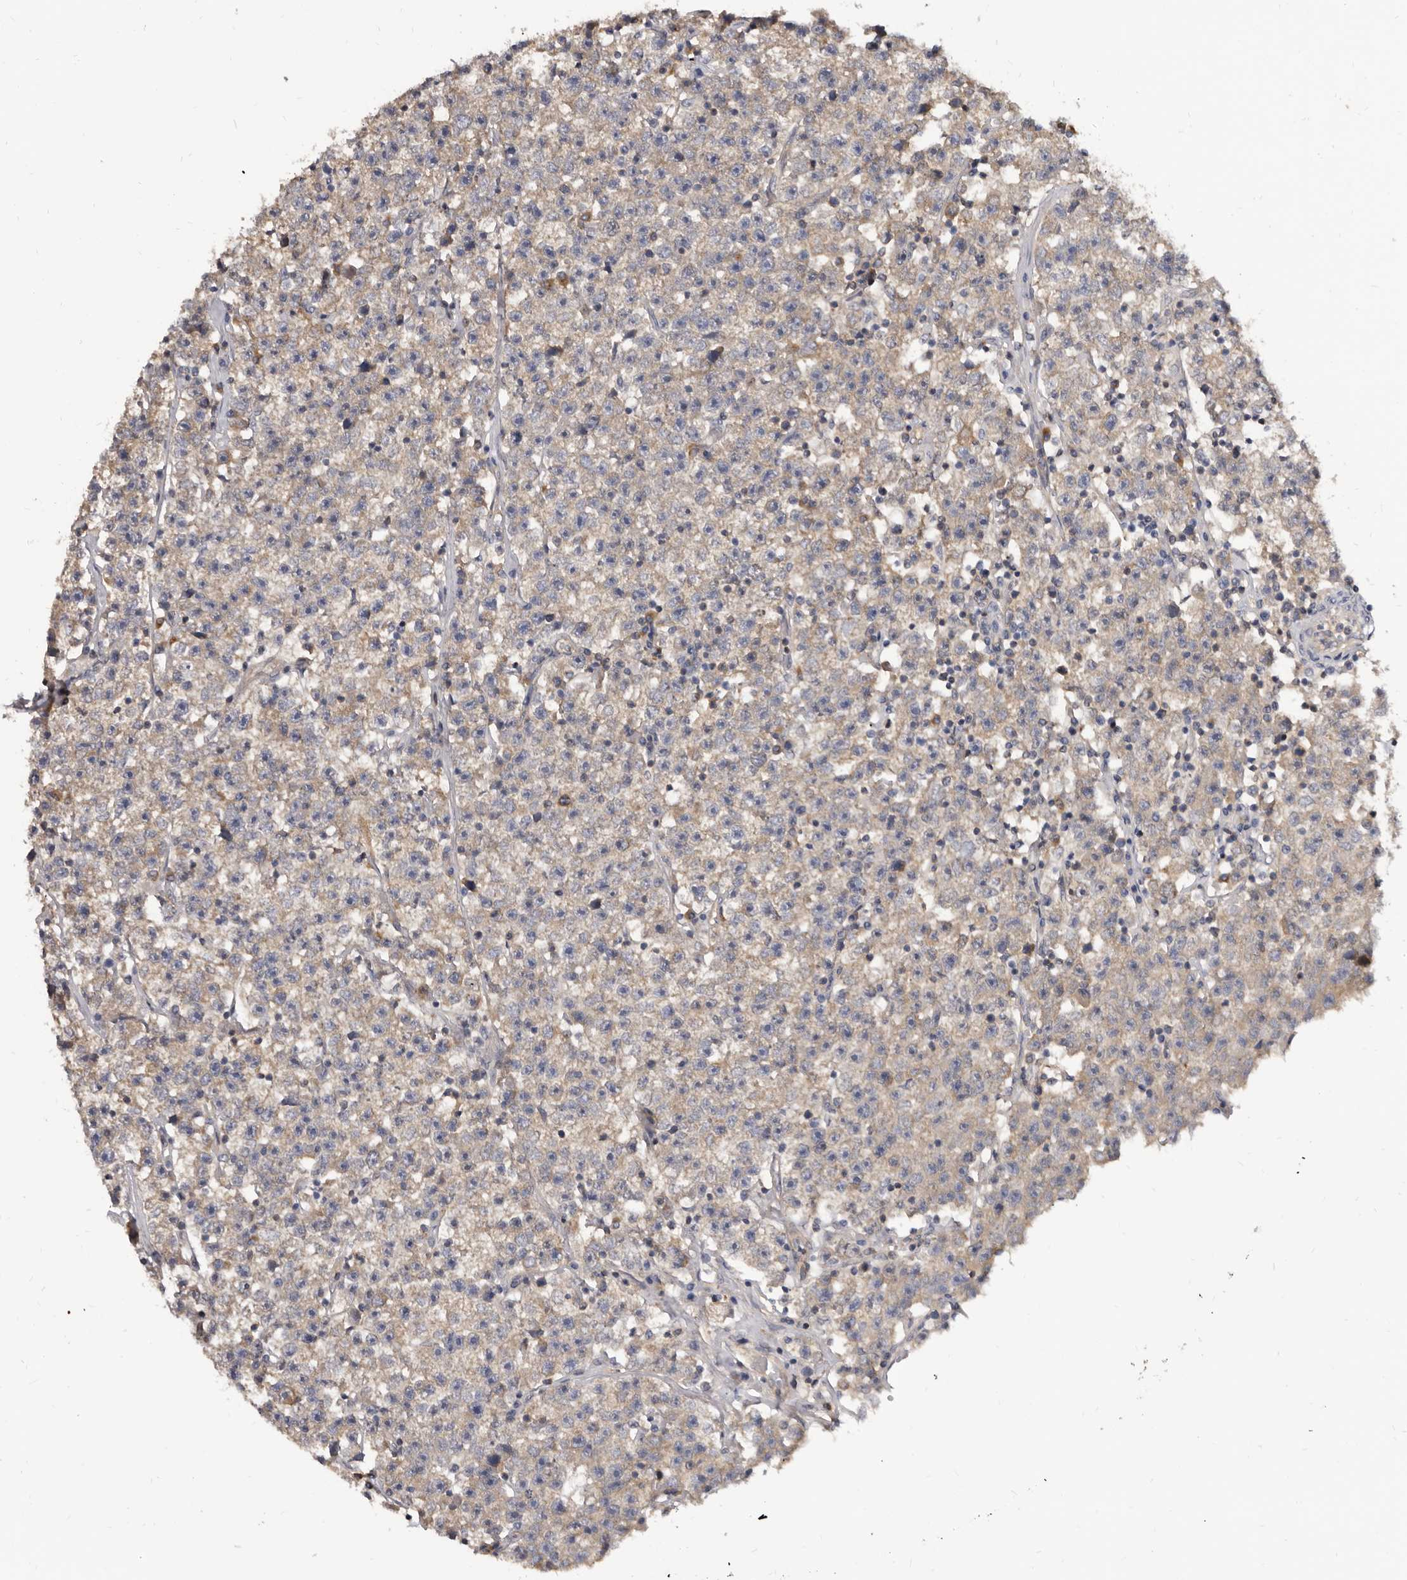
{"staining": {"intensity": "weak", "quantity": ">75%", "location": "cytoplasmic/membranous"}, "tissue": "testis cancer", "cell_type": "Tumor cells", "image_type": "cancer", "snomed": [{"axis": "morphology", "description": "Seminoma, NOS"}, {"axis": "topography", "description": "Testis"}], "caption": "A brown stain highlights weak cytoplasmic/membranous positivity of a protein in seminoma (testis) tumor cells.", "gene": "ADAMTS20", "patient": {"sex": "male", "age": 22}}